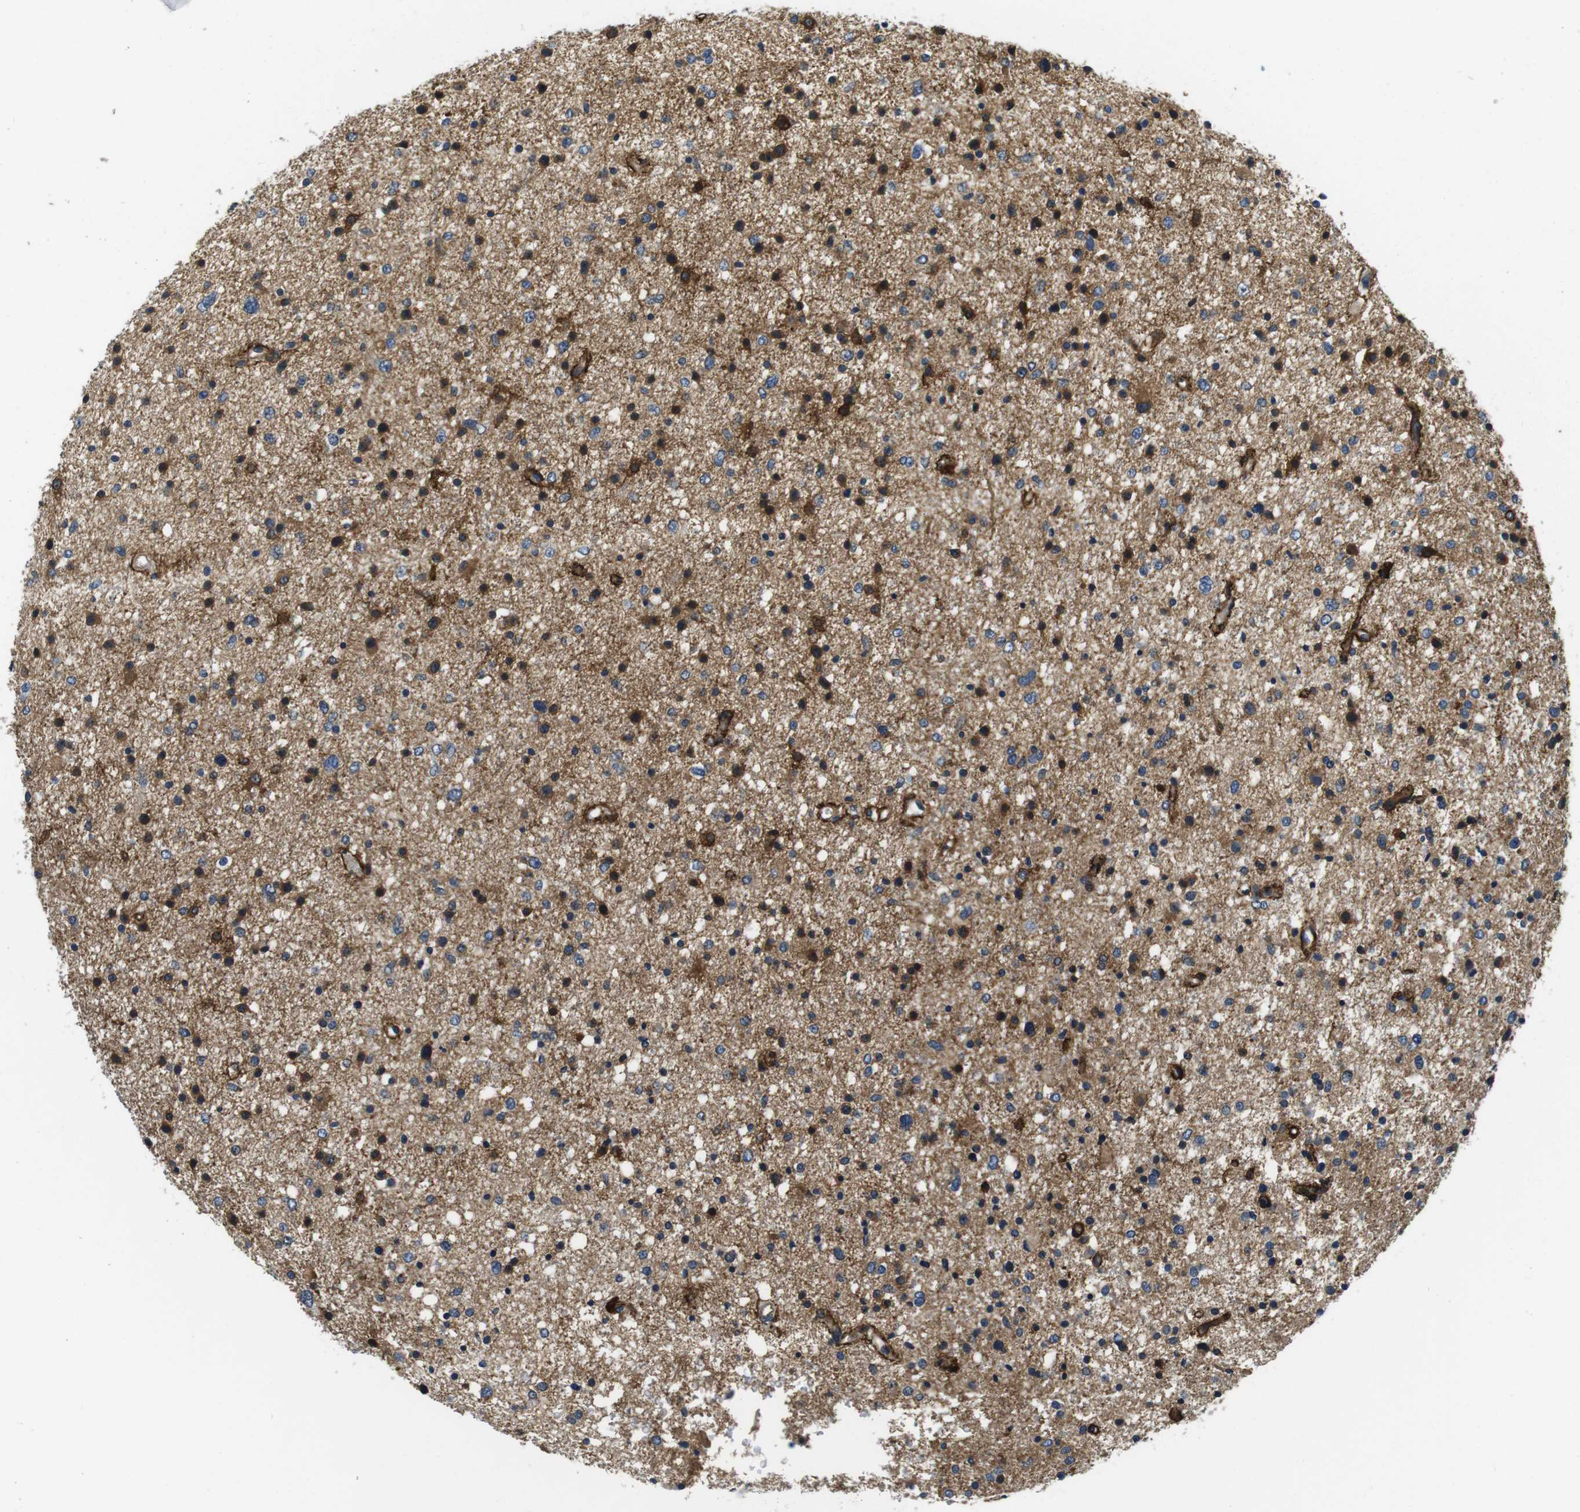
{"staining": {"intensity": "moderate", "quantity": "25%-75%", "location": "cytoplasmic/membranous"}, "tissue": "glioma", "cell_type": "Tumor cells", "image_type": "cancer", "snomed": [{"axis": "morphology", "description": "Glioma, malignant, Low grade"}, {"axis": "topography", "description": "Brain"}], "caption": "A histopathology image of human malignant glioma (low-grade) stained for a protein demonstrates moderate cytoplasmic/membranous brown staining in tumor cells.", "gene": "DTNA", "patient": {"sex": "female", "age": 37}}